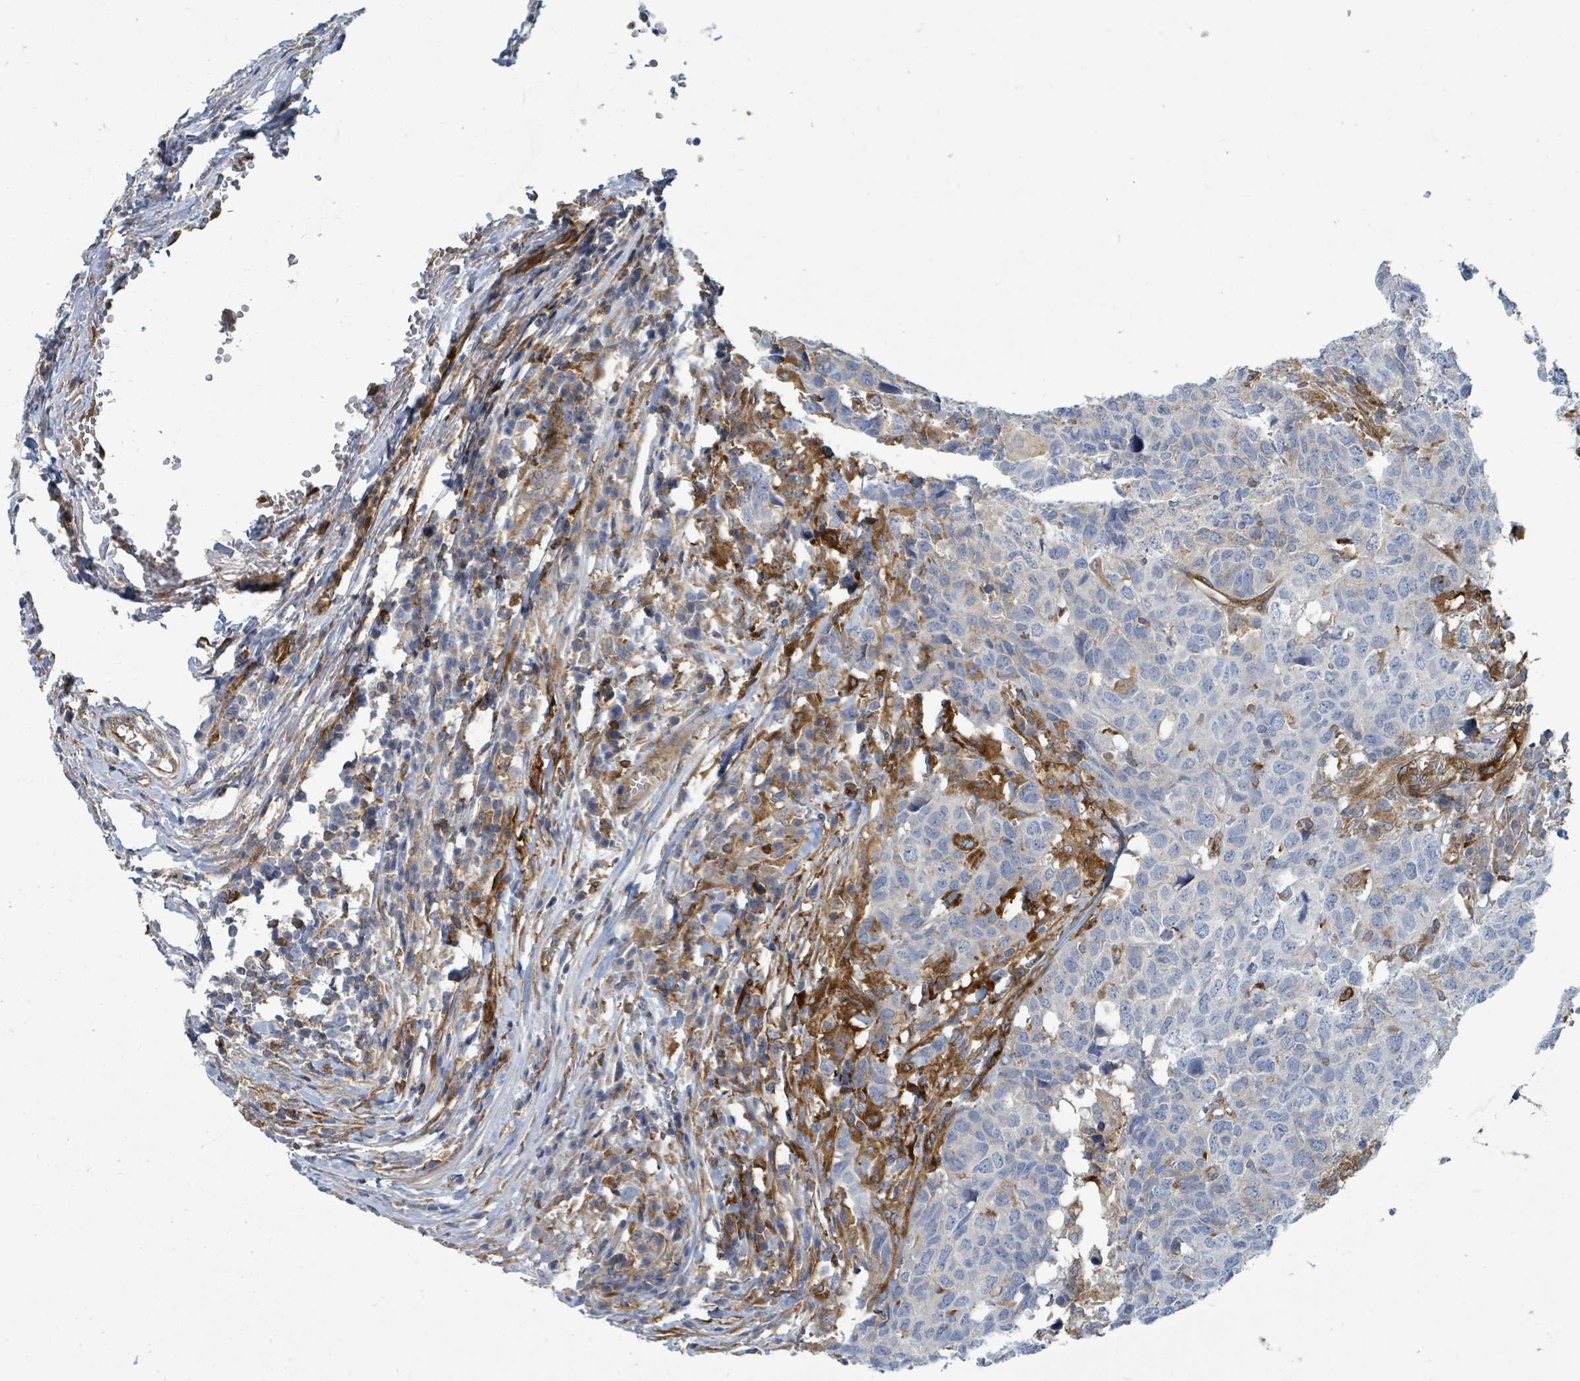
{"staining": {"intensity": "negative", "quantity": "none", "location": "none"}, "tissue": "head and neck cancer", "cell_type": "Tumor cells", "image_type": "cancer", "snomed": [{"axis": "morphology", "description": "Normal tissue, NOS"}, {"axis": "morphology", "description": "Squamous cell carcinoma, NOS"}, {"axis": "topography", "description": "Skeletal muscle"}, {"axis": "topography", "description": "Vascular tissue"}, {"axis": "topography", "description": "Peripheral nerve tissue"}, {"axis": "topography", "description": "Head-Neck"}], "caption": "Tumor cells show no significant protein staining in head and neck cancer (squamous cell carcinoma). Brightfield microscopy of IHC stained with DAB (brown) and hematoxylin (blue), captured at high magnification.", "gene": "IFIT1", "patient": {"sex": "male", "age": 66}}